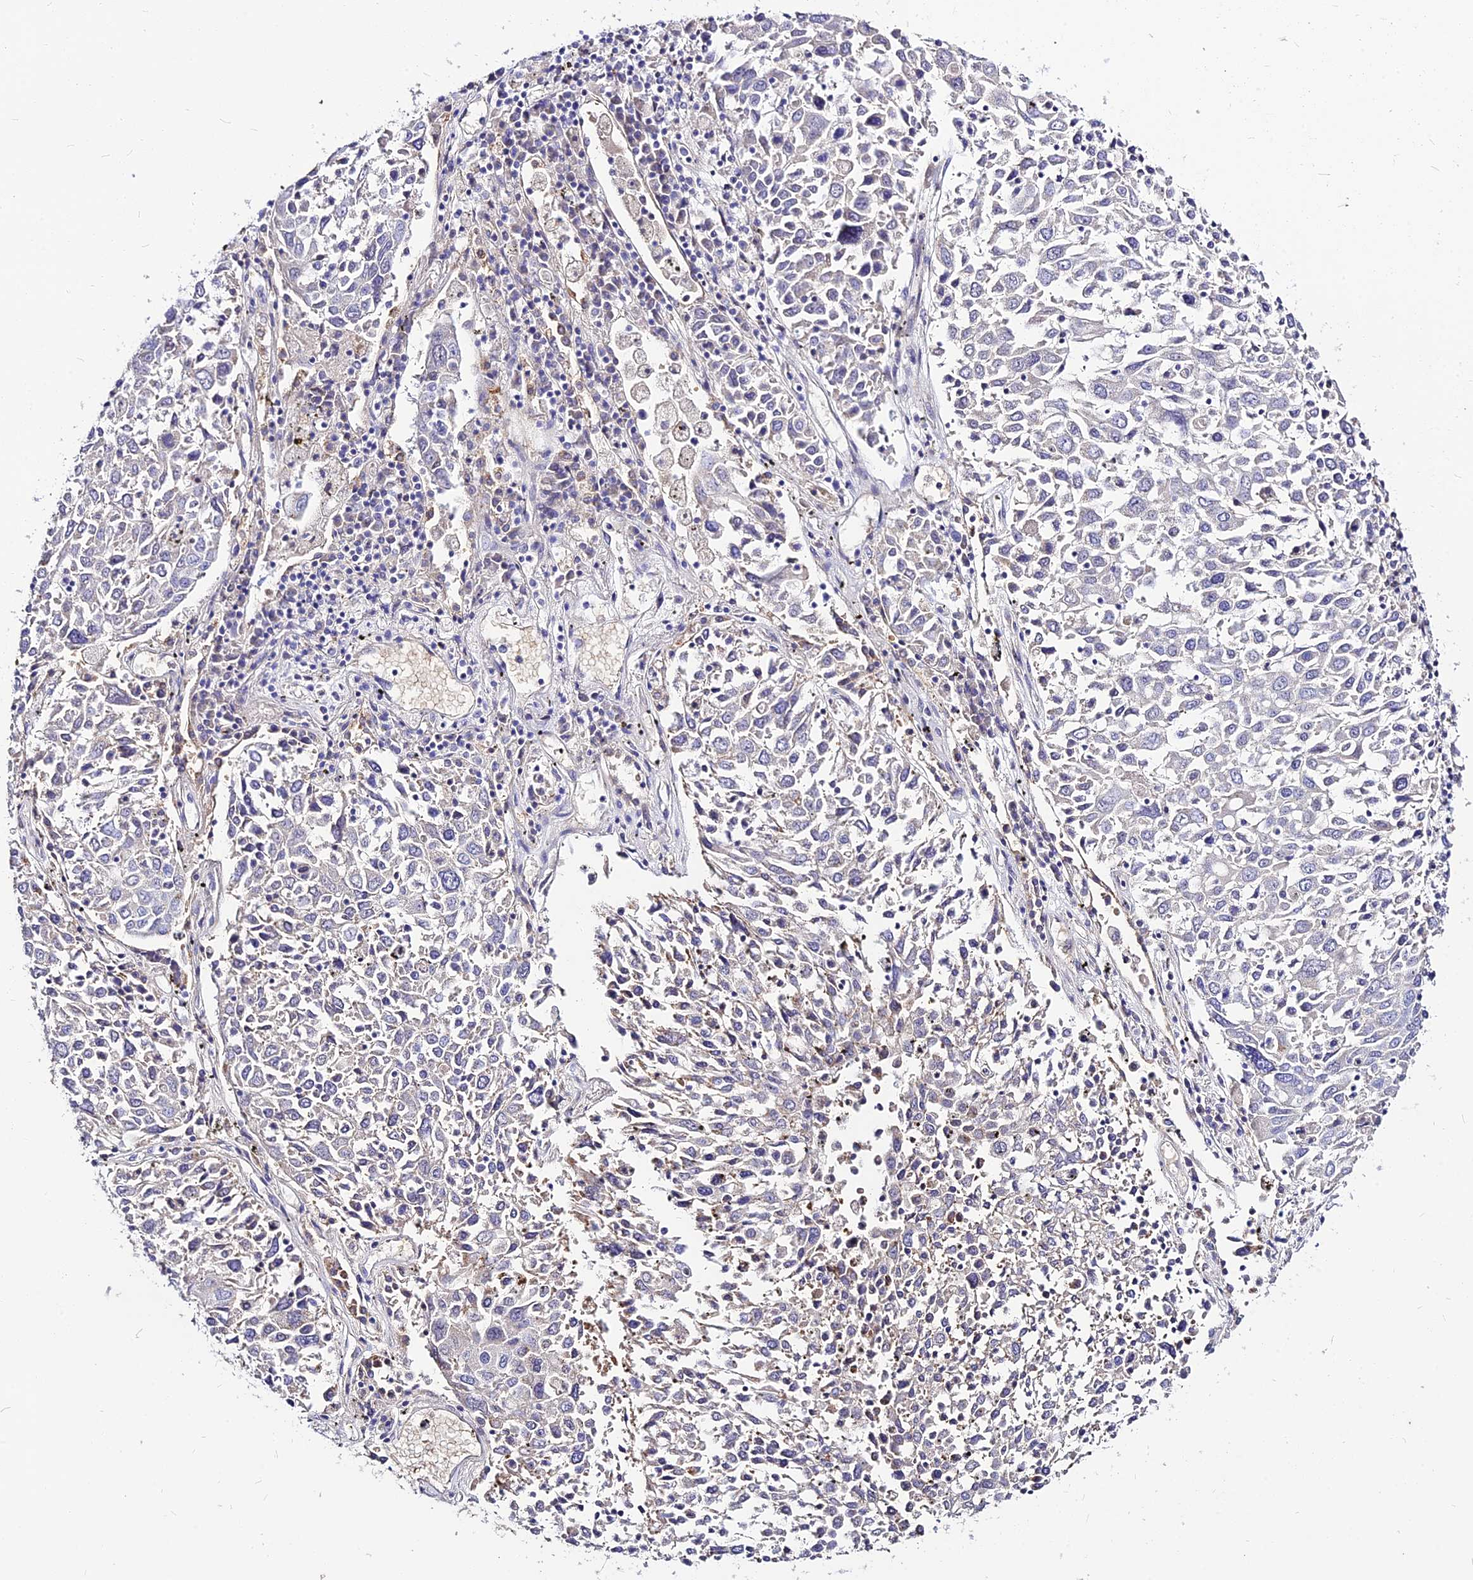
{"staining": {"intensity": "negative", "quantity": "none", "location": "none"}, "tissue": "lung cancer", "cell_type": "Tumor cells", "image_type": "cancer", "snomed": [{"axis": "morphology", "description": "Squamous cell carcinoma, NOS"}, {"axis": "topography", "description": "Lung"}], "caption": "This image is of lung cancer (squamous cell carcinoma) stained with IHC to label a protein in brown with the nuclei are counter-stained blue. There is no staining in tumor cells.", "gene": "CZIB", "patient": {"sex": "male", "age": 65}}